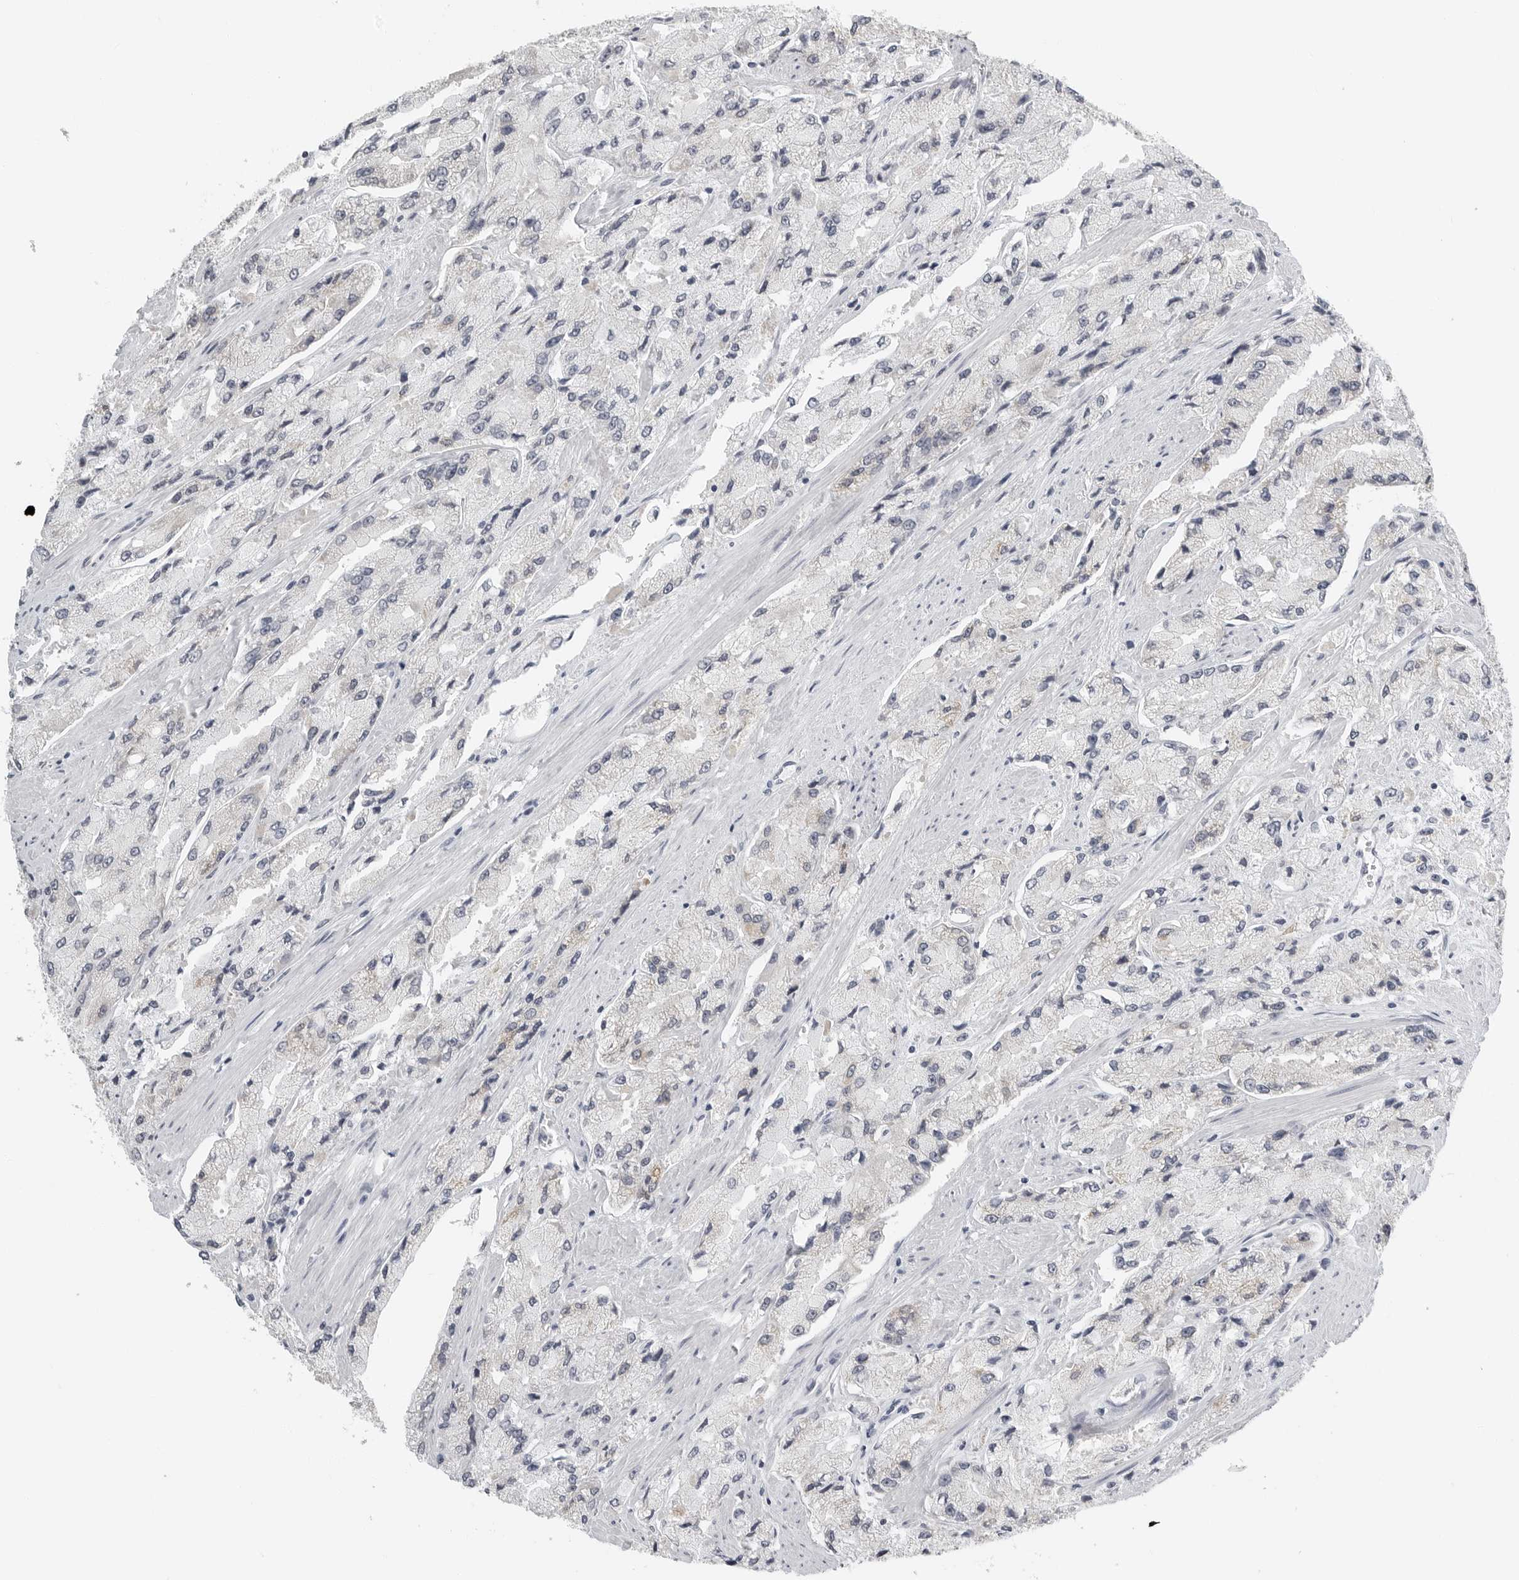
{"staining": {"intensity": "weak", "quantity": "<25%", "location": "cytoplasmic/membranous"}, "tissue": "prostate cancer", "cell_type": "Tumor cells", "image_type": "cancer", "snomed": [{"axis": "morphology", "description": "Adenocarcinoma, High grade"}, {"axis": "topography", "description": "Prostate"}], "caption": "The micrograph reveals no significant expression in tumor cells of prostate cancer.", "gene": "IL12RB2", "patient": {"sex": "male", "age": 58}}